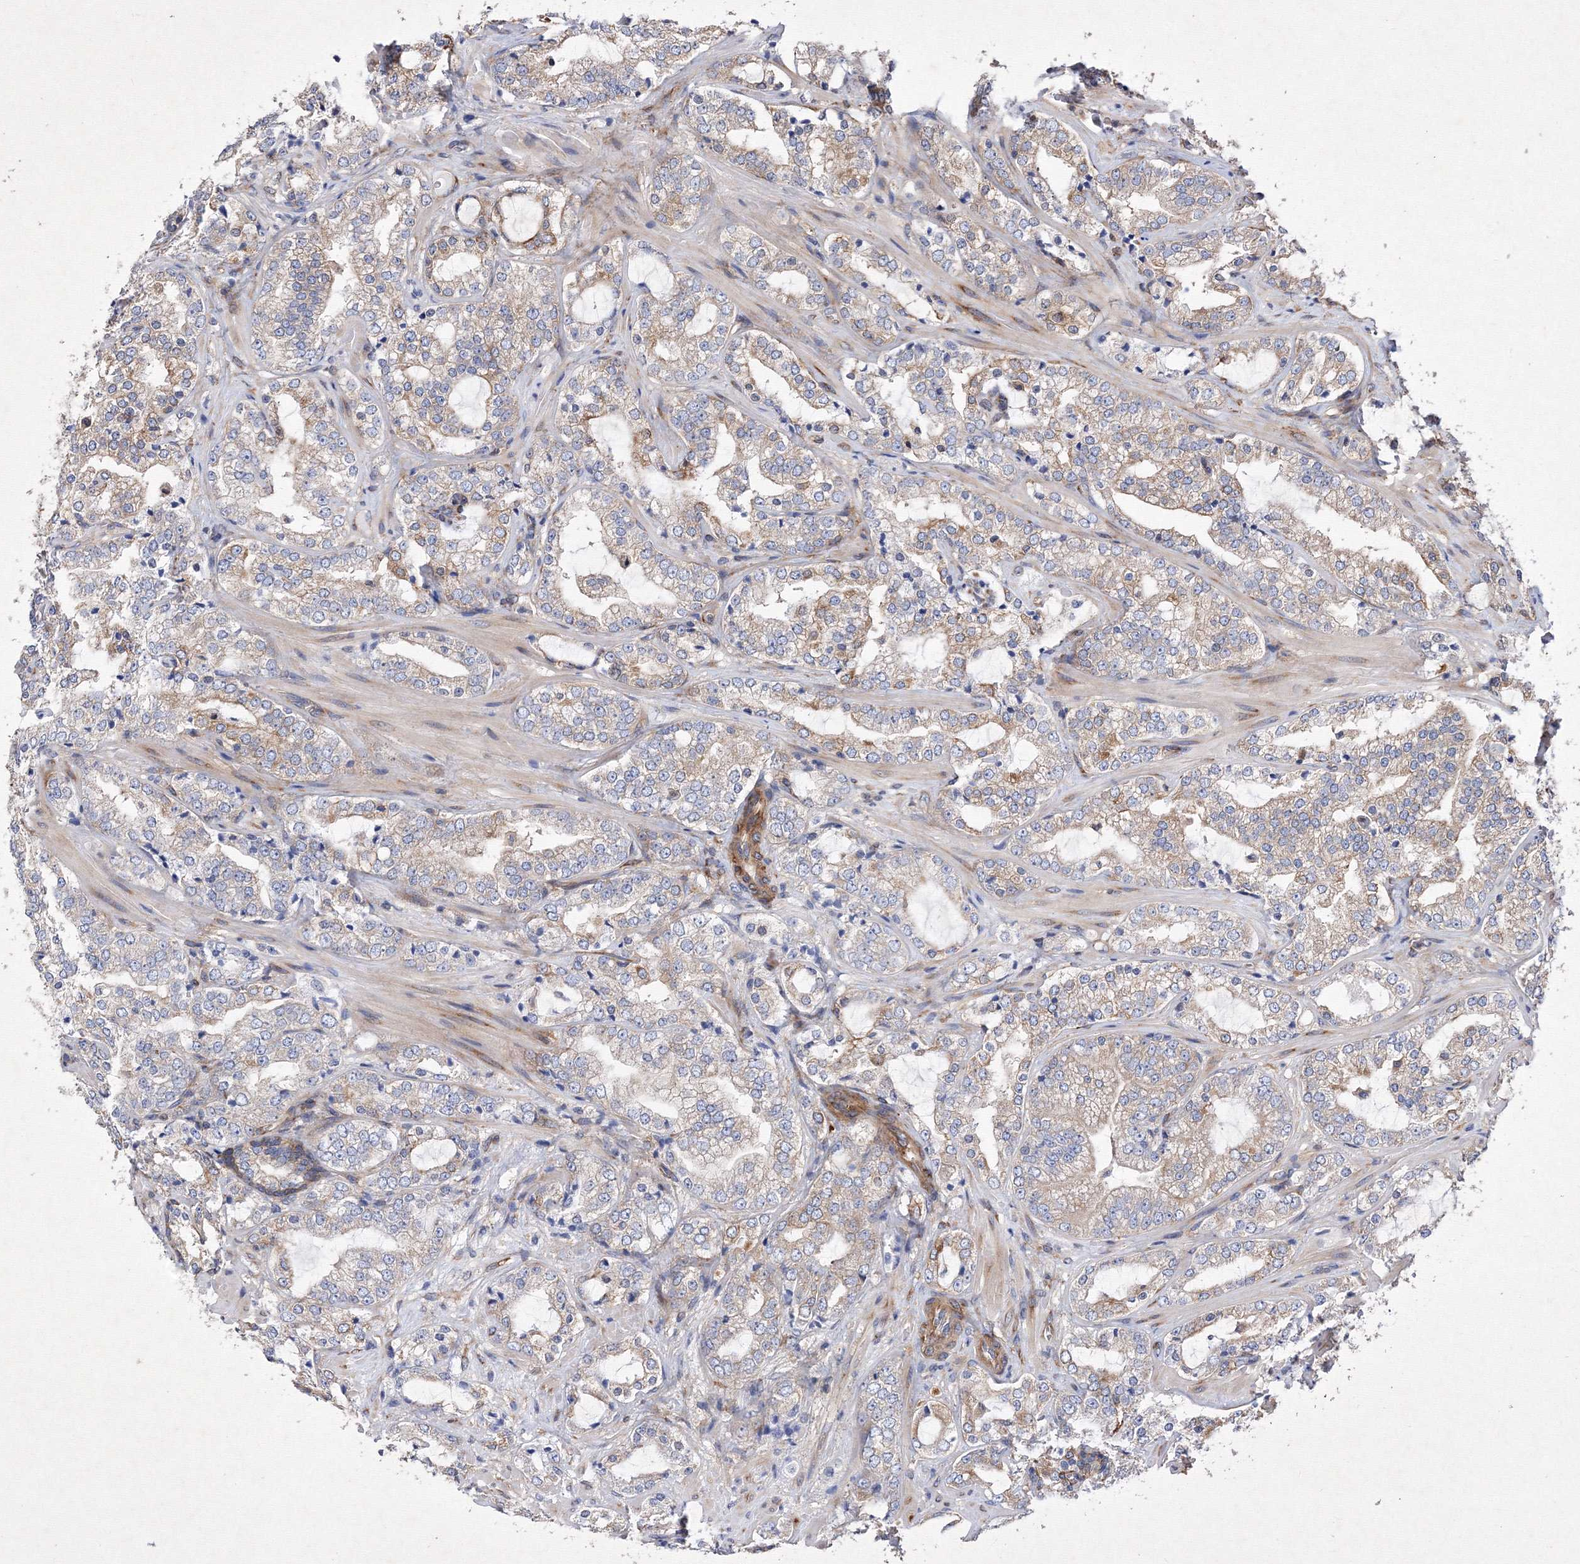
{"staining": {"intensity": "weak", "quantity": "<25%", "location": "cytoplasmic/membranous"}, "tissue": "prostate cancer", "cell_type": "Tumor cells", "image_type": "cancer", "snomed": [{"axis": "morphology", "description": "Adenocarcinoma, High grade"}, {"axis": "topography", "description": "Prostate"}], "caption": "This is an immunohistochemistry image of prostate cancer. There is no positivity in tumor cells.", "gene": "SNX18", "patient": {"sex": "male", "age": 64}}